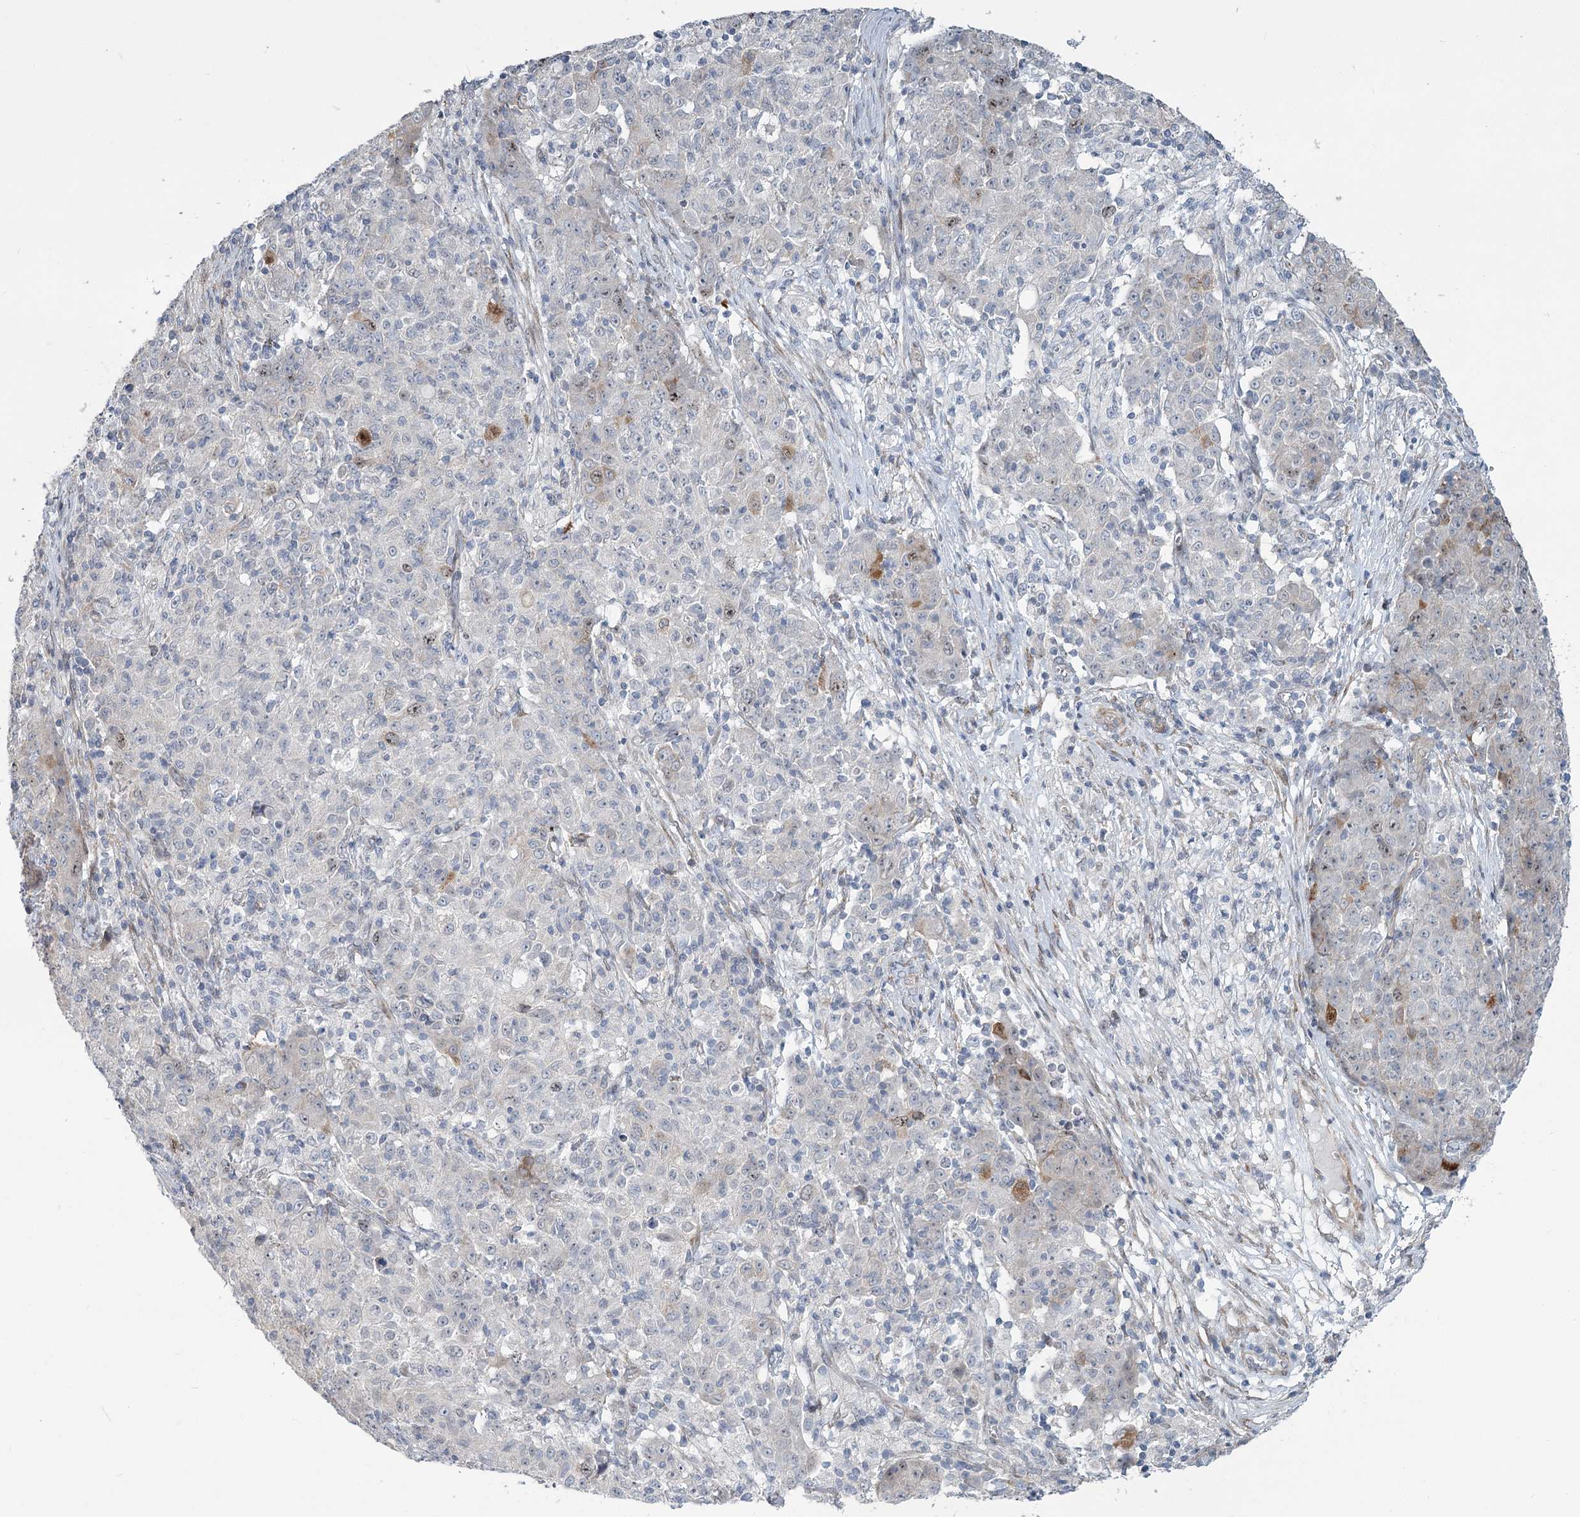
{"staining": {"intensity": "moderate", "quantity": "<25%", "location": "nuclear"}, "tissue": "ovarian cancer", "cell_type": "Tumor cells", "image_type": "cancer", "snomed": [{"axis": "morphology", "description": "Carcinoma, endometroid"}, {"axis": "topography", "description": "Ovary"}], "caption": "Ovarian cancer stained with a brown dye exhibits moderate nuclear positive expression in about <25% of tumor cells.", "gene": "ABITRAM", "patient": {"sex": "female", "age": 42}}